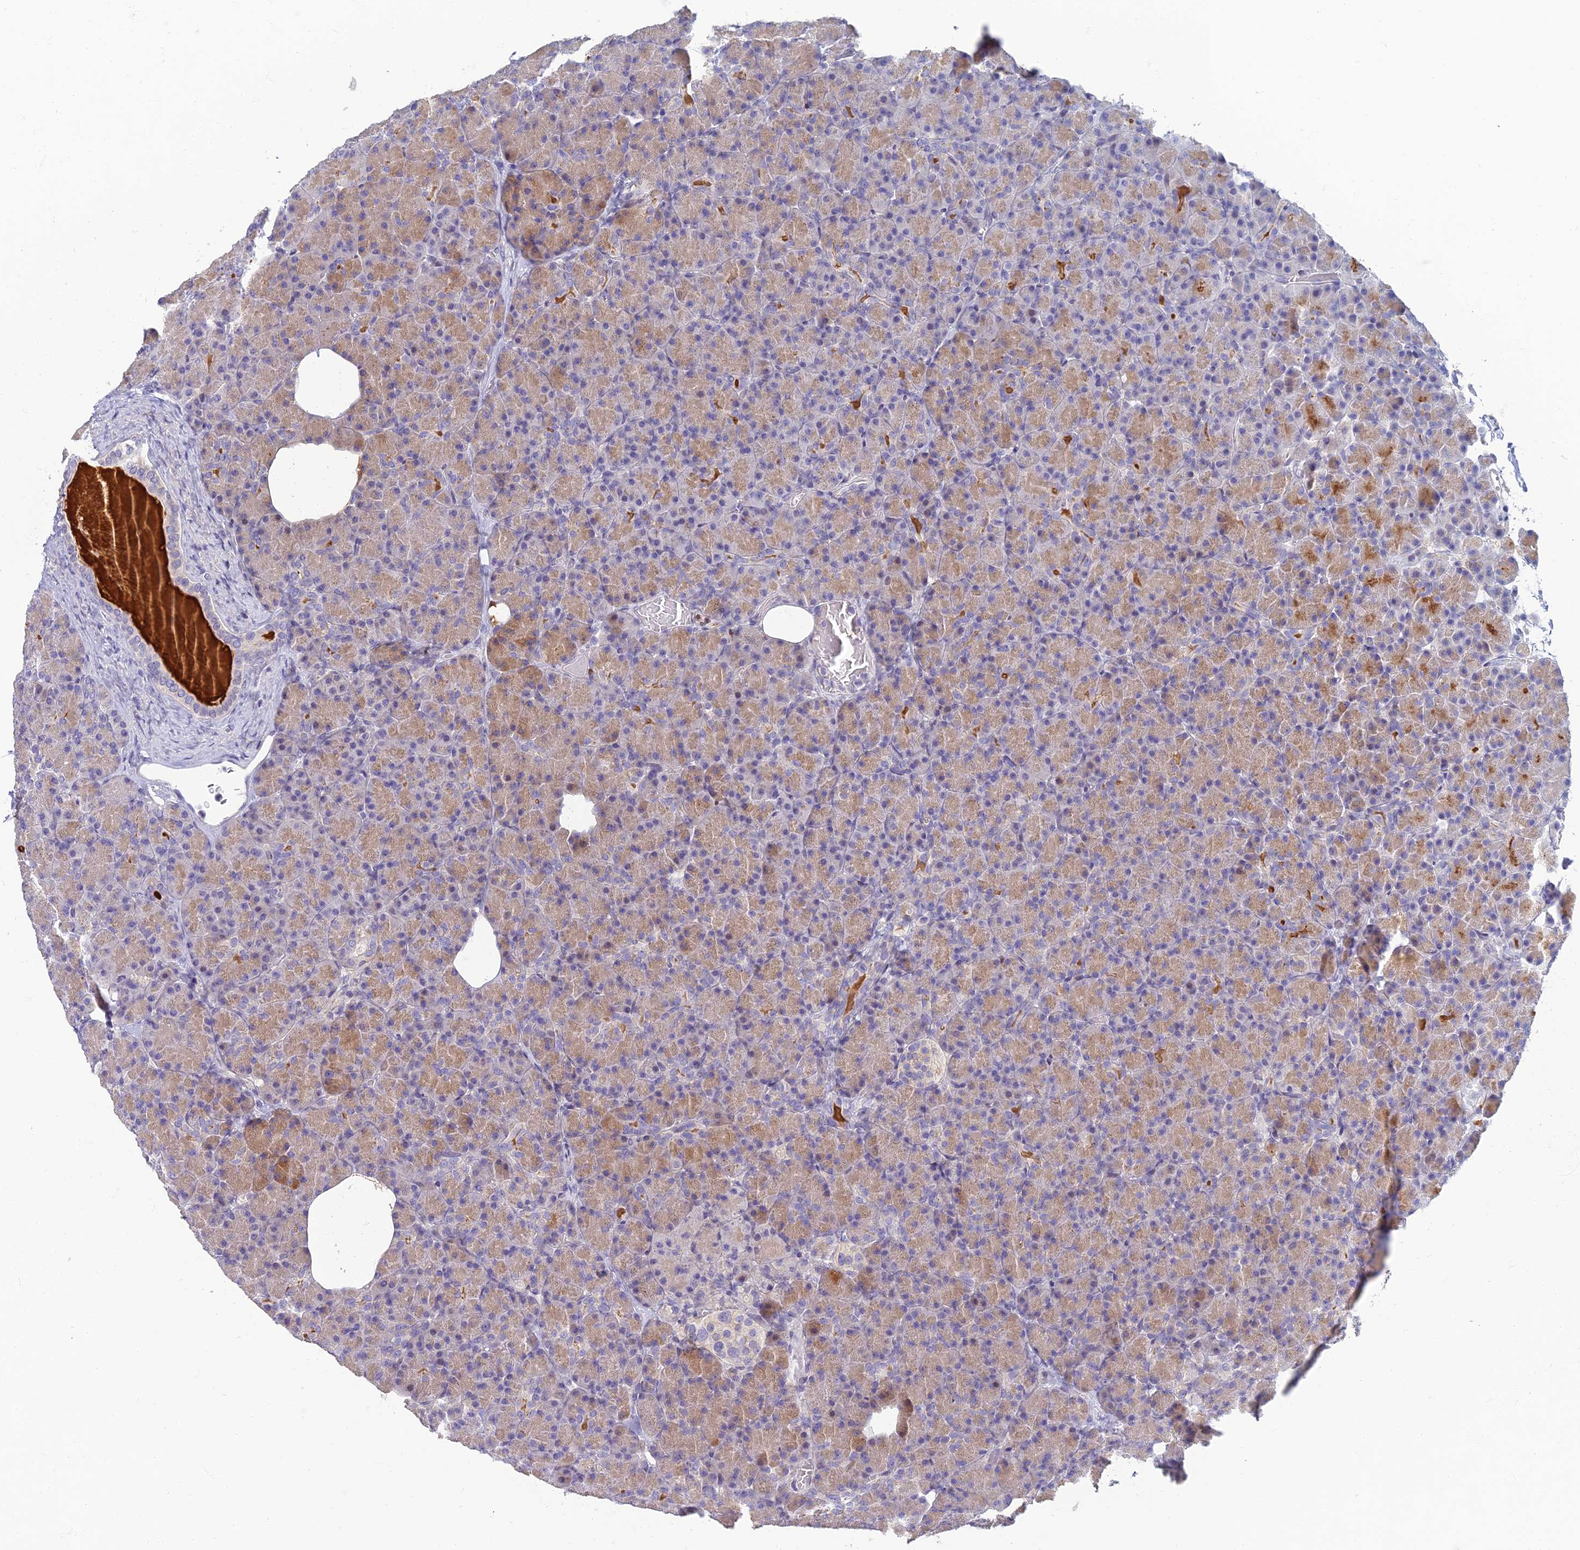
{"staining": {"intensity": "moderate", "quantity": "25%-75%", "location": "cytoplasmic/membranous"}, "tissue": "pancreas", "cell_type": "Exocrine glandular cells", "image_type": "normal", "snomed": [{"axis": "morphology", "description": "Normal tissue, NOS"}, {"axis": "topography", "description": "Pancreas"}], "caption": "Protein expression analysis of benign human pancreas reveals moderate cytoplasmic/membranous positivity in about 25%-75% of exocrine glandular cells.", "gene": "NEURL1", "patient": {"sex": "female", "age": 43}}